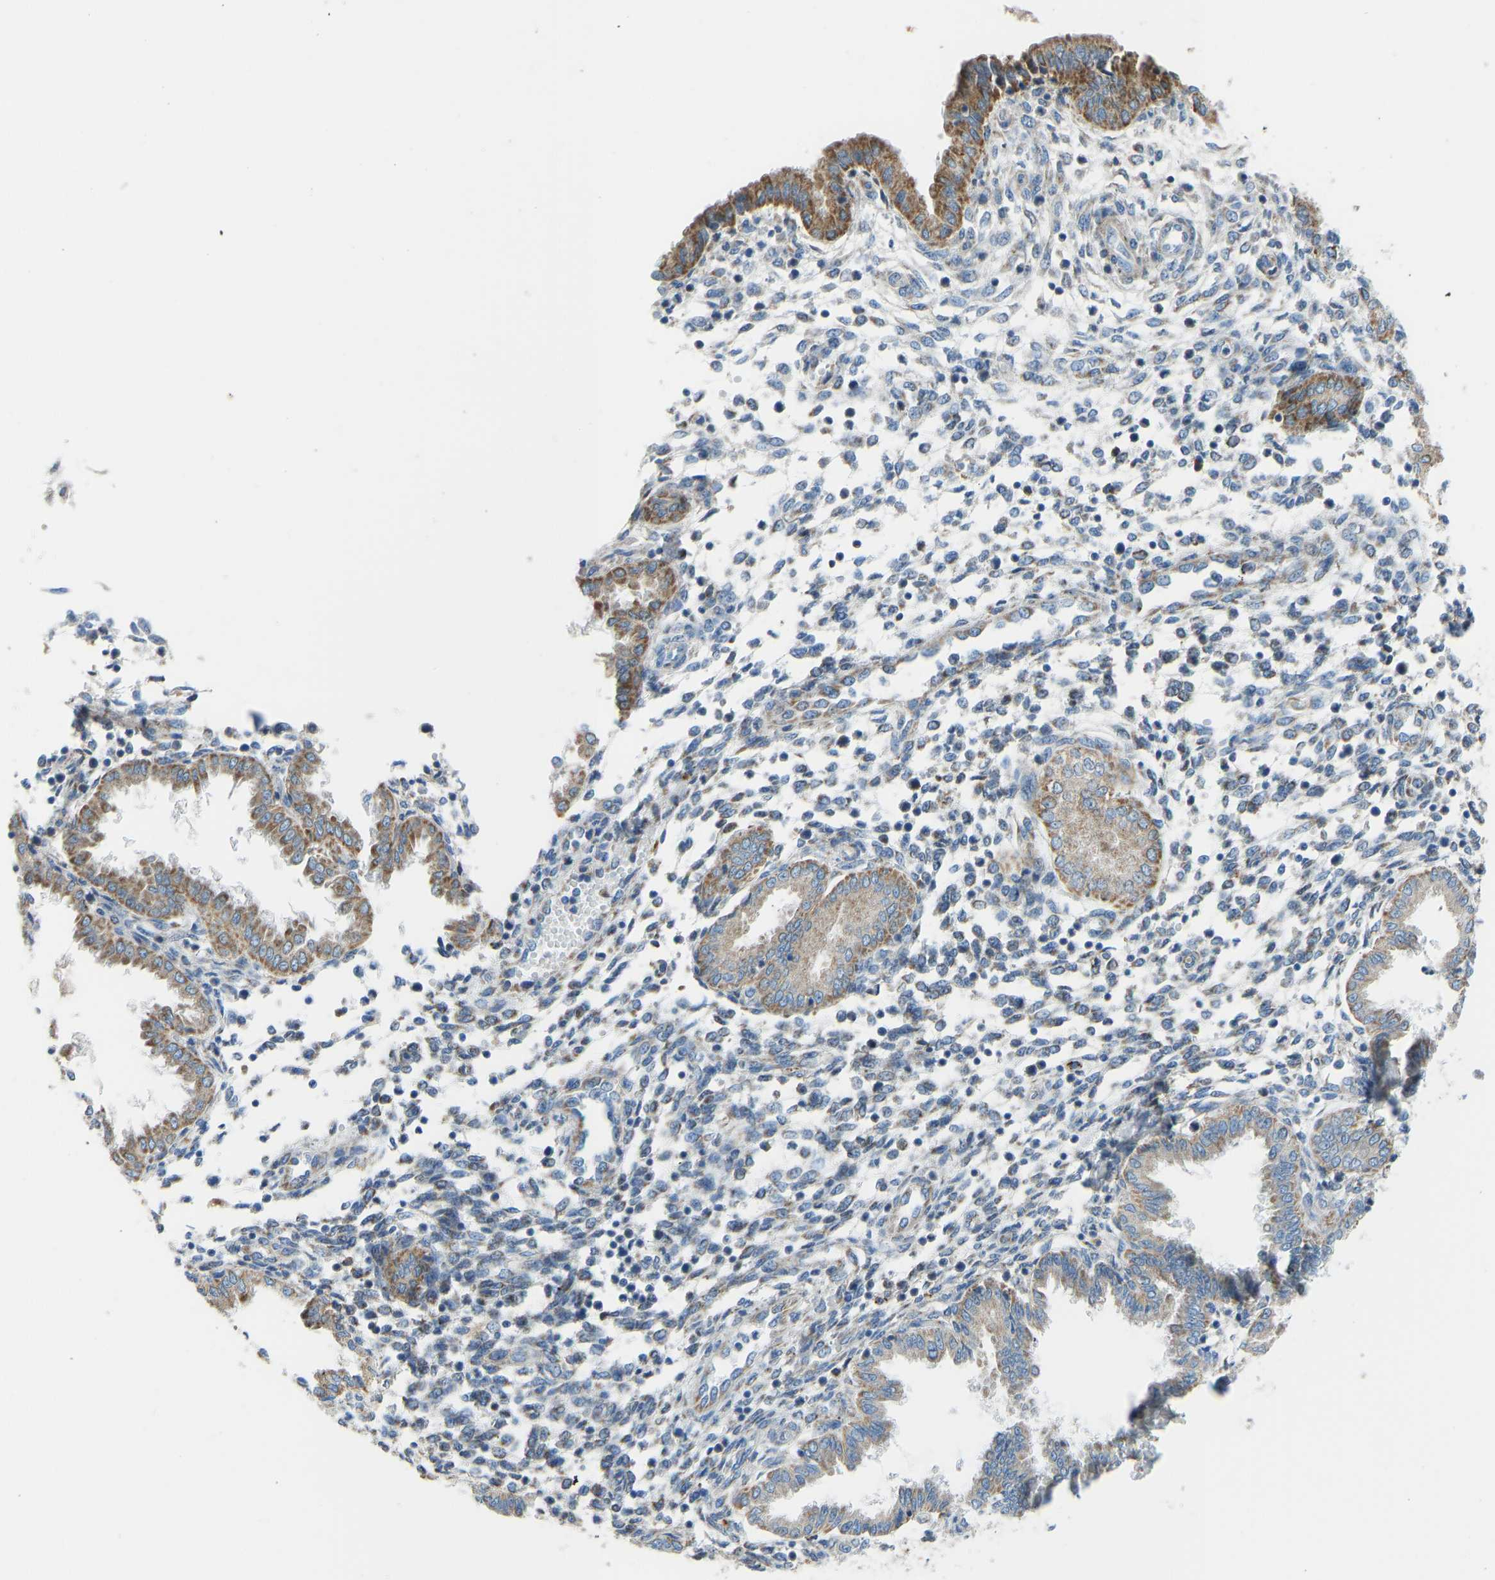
{"staining": {"intensity": "negative", "quantity": "none", "location": "none"}, "tissue": "endometrium", "cell_type": "Cells in endometrial stroma", "image_type": "normal", "snomed": [{"axis": "morphology", "description": "Normal tissue, NOS"}, {"axis": "topography", "description": "Endometrium"}], "caption": "This is a image of immunohistochemistry (IHC) staining of benign endometrium, which shows no staining in cells in endometrial stroma.", "gene": "SMIM20", "patient": {"sex": "female", "age": 33}}